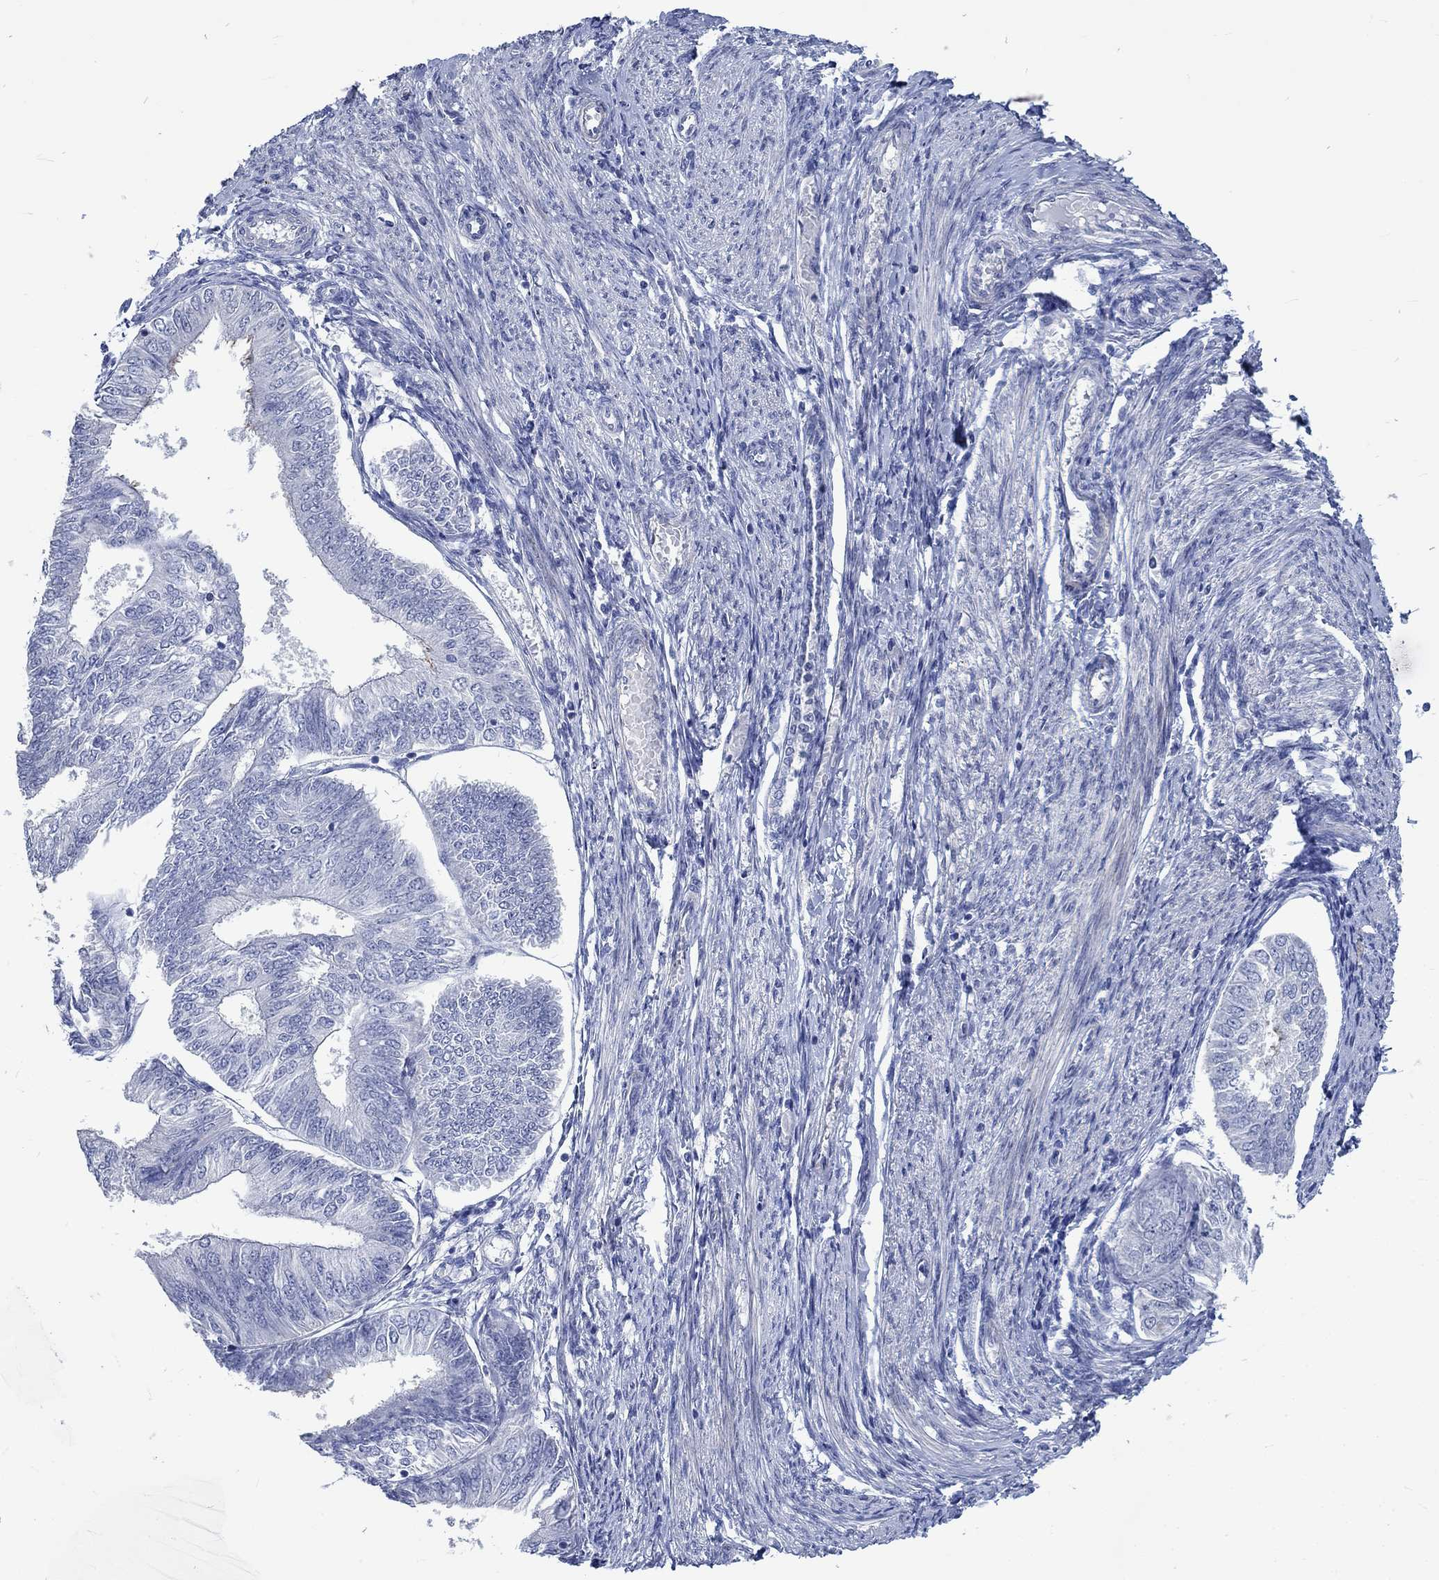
{"staining": {"intensity": "negative", "quantity": "none", "location": "none"}, "tissue": "endometrial cancer", "cell_type": "Tumor cells", "image_type": "cancer", "snomed": [{"axis": "morphology", "description": "Adenocarcinoma, NOS"}, {"axis": "topography", "description": "Endometrium"}], "caption": "Endometrial cancer was stained to show a protein in brown. There is no significant positivity in tumor cells.", "gene": "C4orf47", "patient": {"sex": "female", "age": 58}}